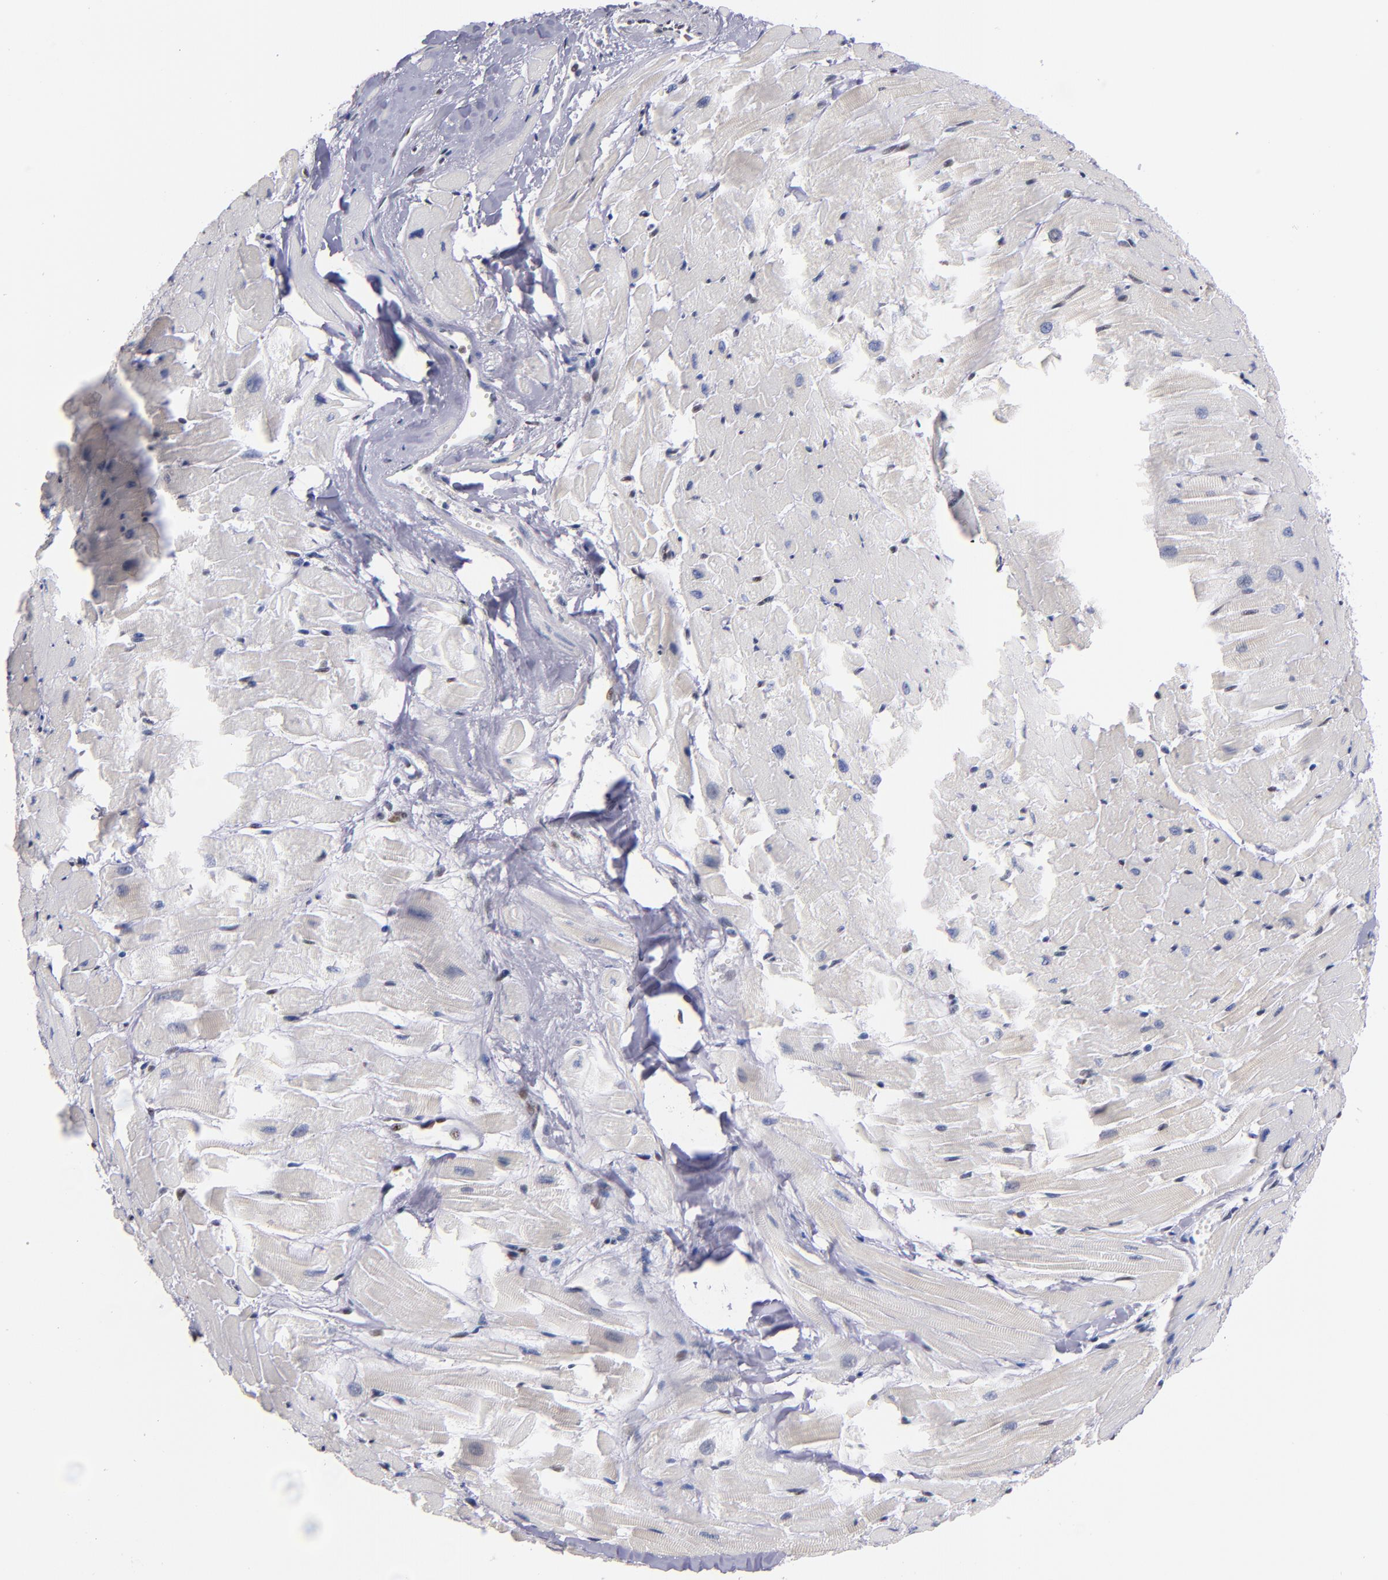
{"staining": {"intensity": "negative", "quantity": "none", "location": "none"}, "tissue": "heart muscle", "cell_type": "Cardiomyocytes", "image_type": "normal", "snomed": [{"axis": "morphology", "description": "Normal tissue, NOS"}, {"axis": "topography", "description": "Heart"}], "caption": "Immunohistochemistry photomicrograph of normal heart muscle stained for a protein (brown), which shows no staining in cardiomyocytes. (IHC, brightfield microscopy, high magnification).", "gene": "IFI16", "patient": {"sex": "female", "age": 19}}